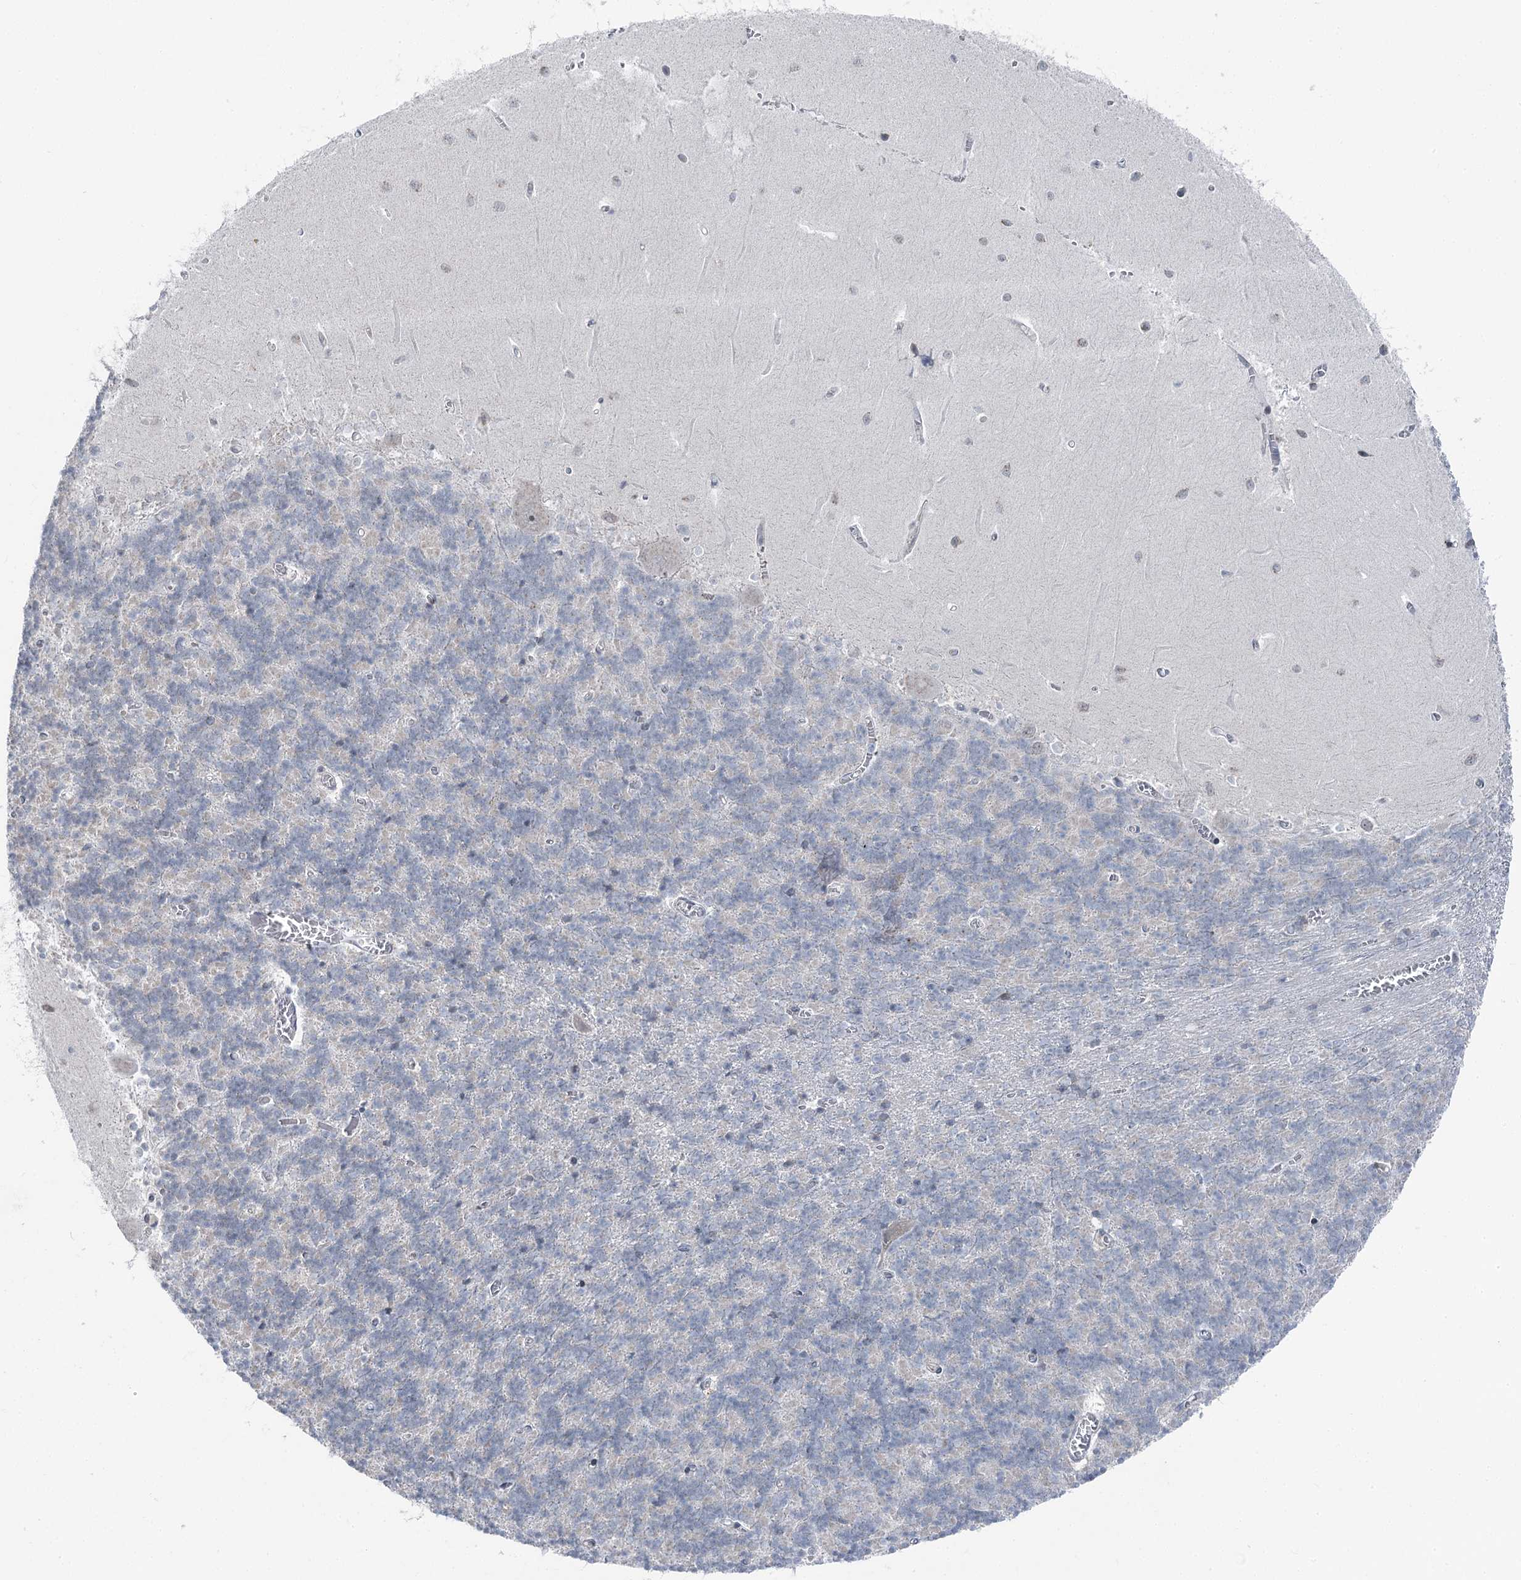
{"staining": {"intensity": "negative", "quantity": "none", "location": "none"}, "tissue": "cerebellum", "cell_type": "Cells in granular layer", "image_type": "normal", "snomed": [{"axis": "morphology", "description": "Normal tissue, NOS"}, {"axis": "topography", "description": "Cerebellum"}], "caption": "Immunohistochemistry (IHC) of benign cerebellum exhibits no positivity in cells in granular layer. (Stains: DAB (3,3'-diaminobenzidine) immunohistochemistry with hematoxylin counter stain, Microscopy: brightfield microscopy at high magnification).", "gene": "STEEP1", "patient": {"sex": "male", "age": 37}}